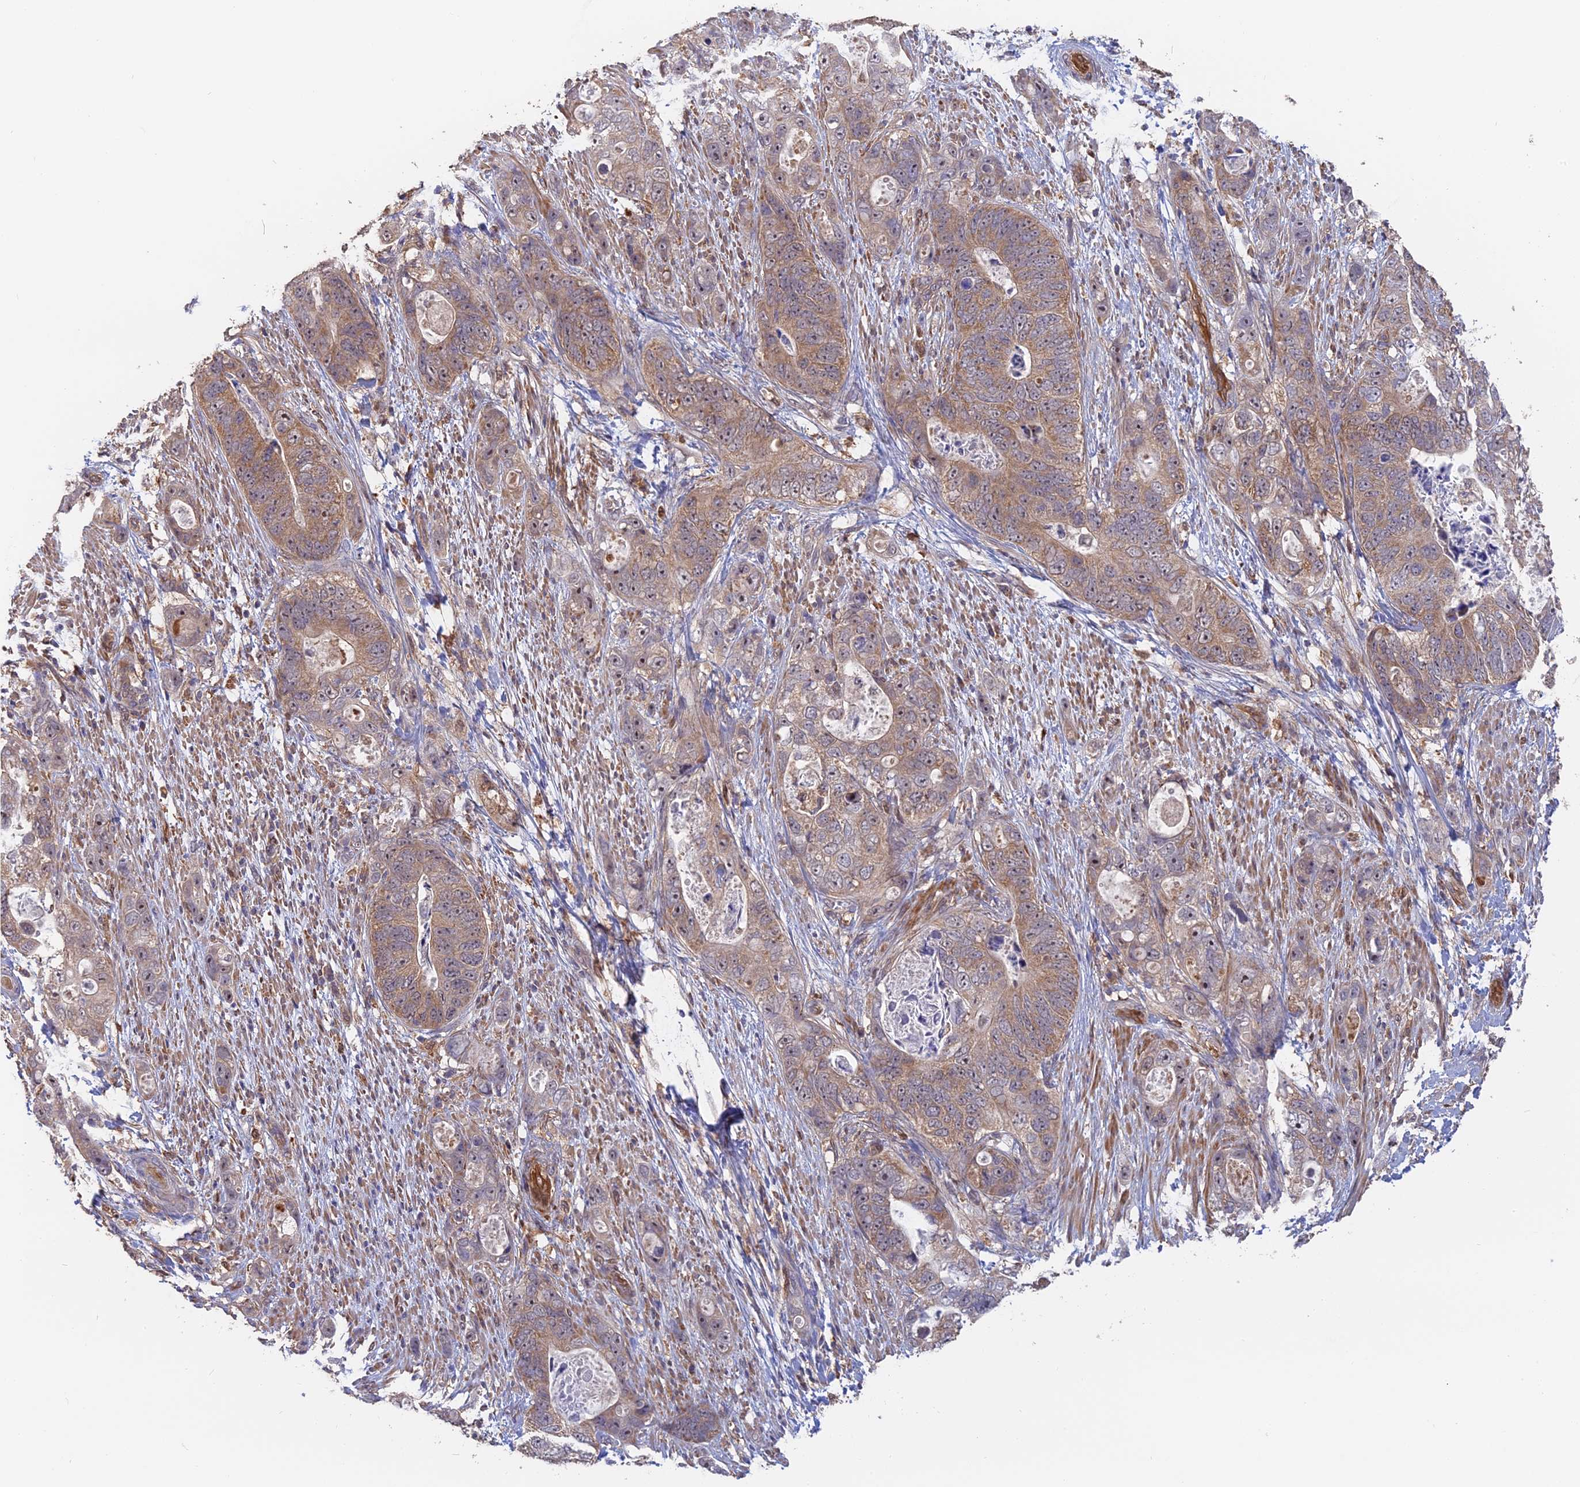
{"staining": {"intensity": "moderate", "quantity": "25%-75%", "location": "cytoplasmic/membranous"}, "tissue": "stomach cancer", "cell_type": "Tumor cells", "image_type": "cancer", "snomed": [{"axis": "morphology", "description": "Adenocarcinoma, NOS"}, {"axis": "topography", "description": "Stomach"}], "caption": "Approximately 25%-75% of tumor cells in human adenocarcinoma (stomach) exhibit moderate cytoplasmic/membranous protein positivity as visualized by brown immunohistochemical staining.", "gene": "SAC3D1", "patient": {"sex": "female", "age": 89}}